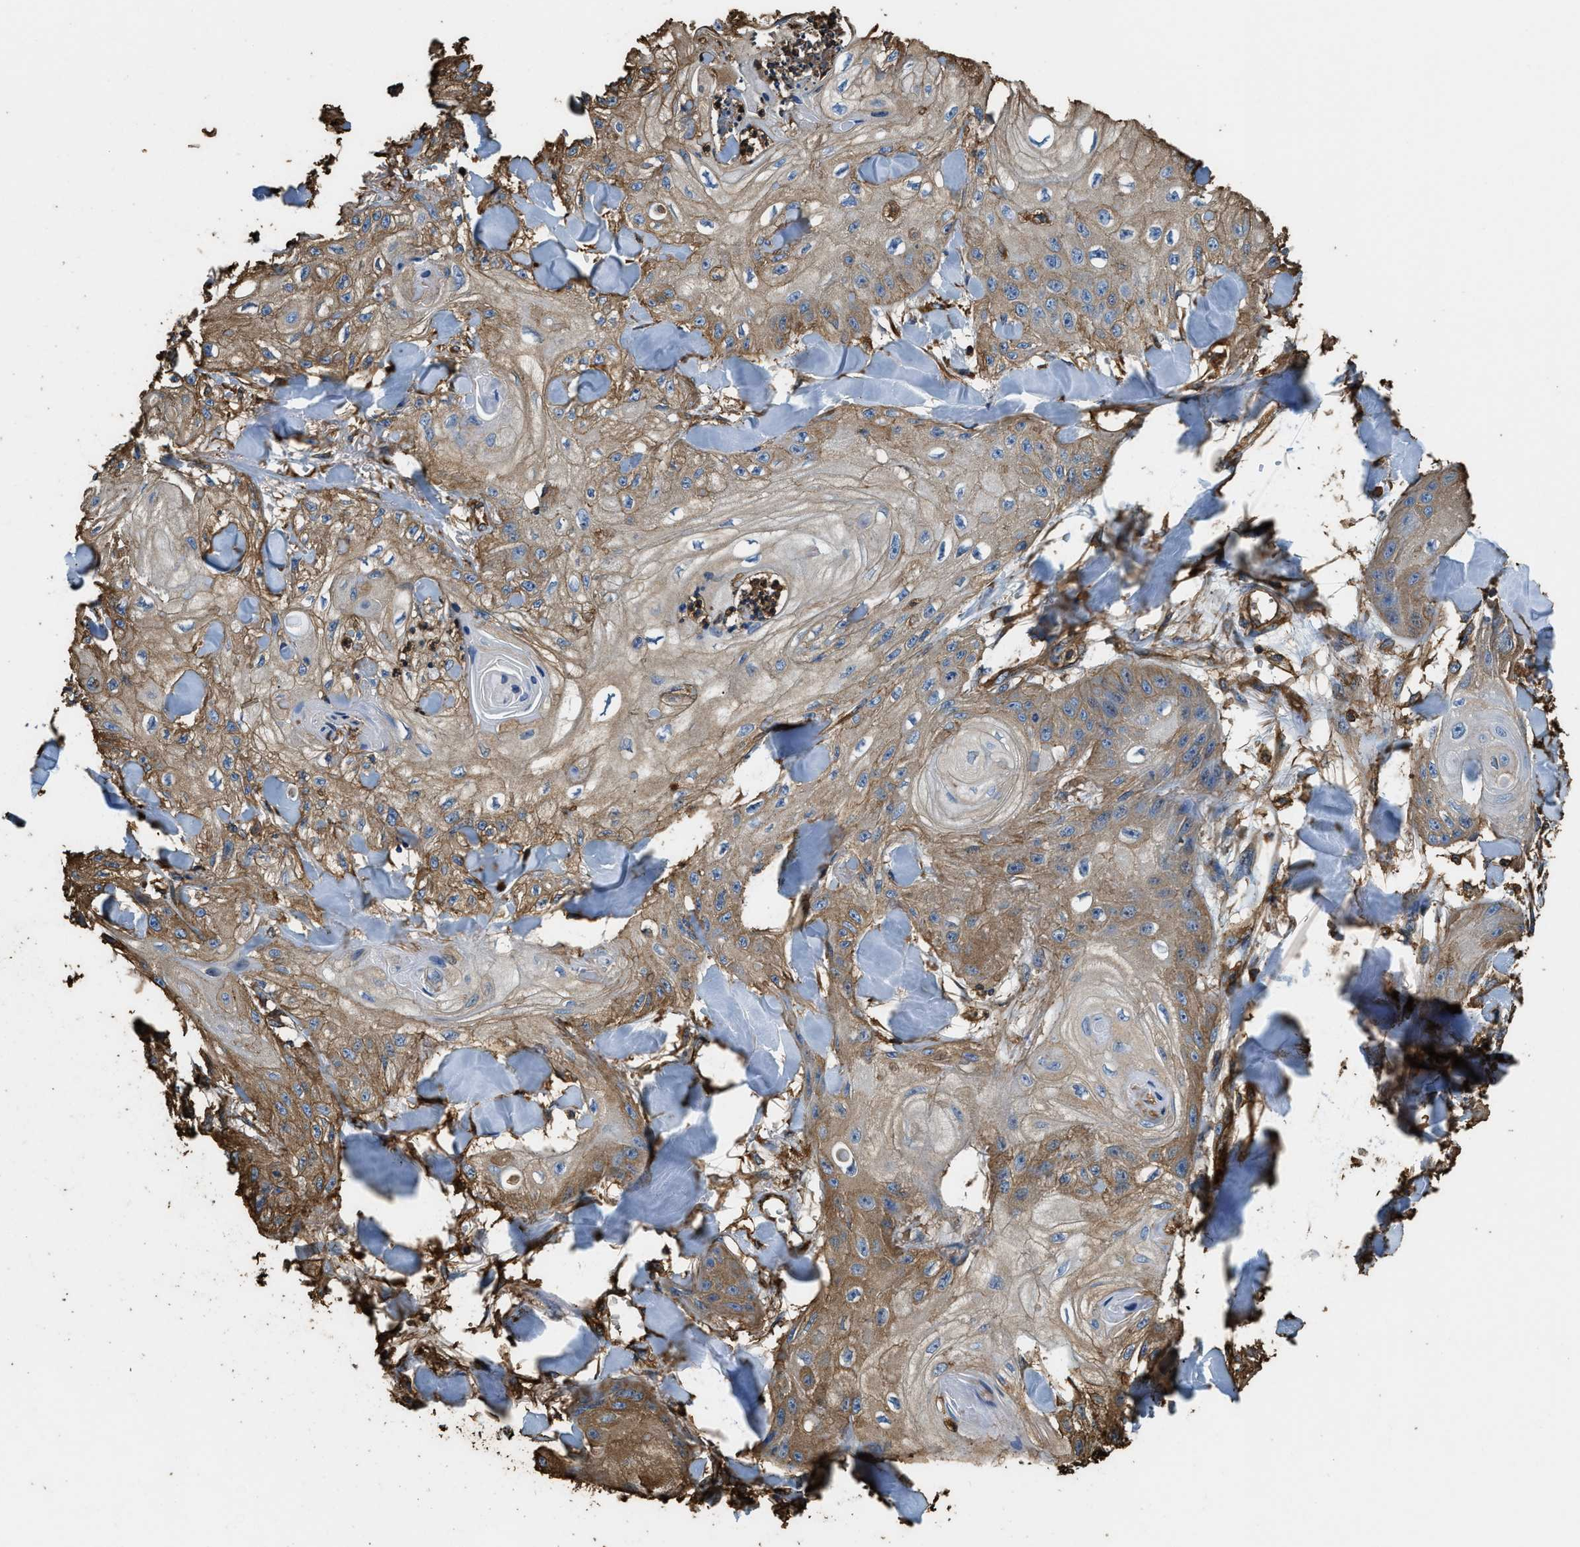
{"staining": {"intensity": "moderate", "quantity": ">75%", "location": "cytoplasmic/membranous"}, "tissue": "skin cancer", "cell_type": "Tumor cells", "image_type": "cancer", "snomed": [{"axis": "morphology", "description": "Squamous cell carcinoma, NOS"}, {"axis": "topography", "description": "Skin"}], "caption": "Immunohistochemical staining of skin cancer (squamous cell carcinoma) reveals medium levels of moderate cytoplasmic/membranous protein expression in approximately >75% of tumor cells.", "gene": "ACCS", "patient": {"sex": "male", "age": 74}}